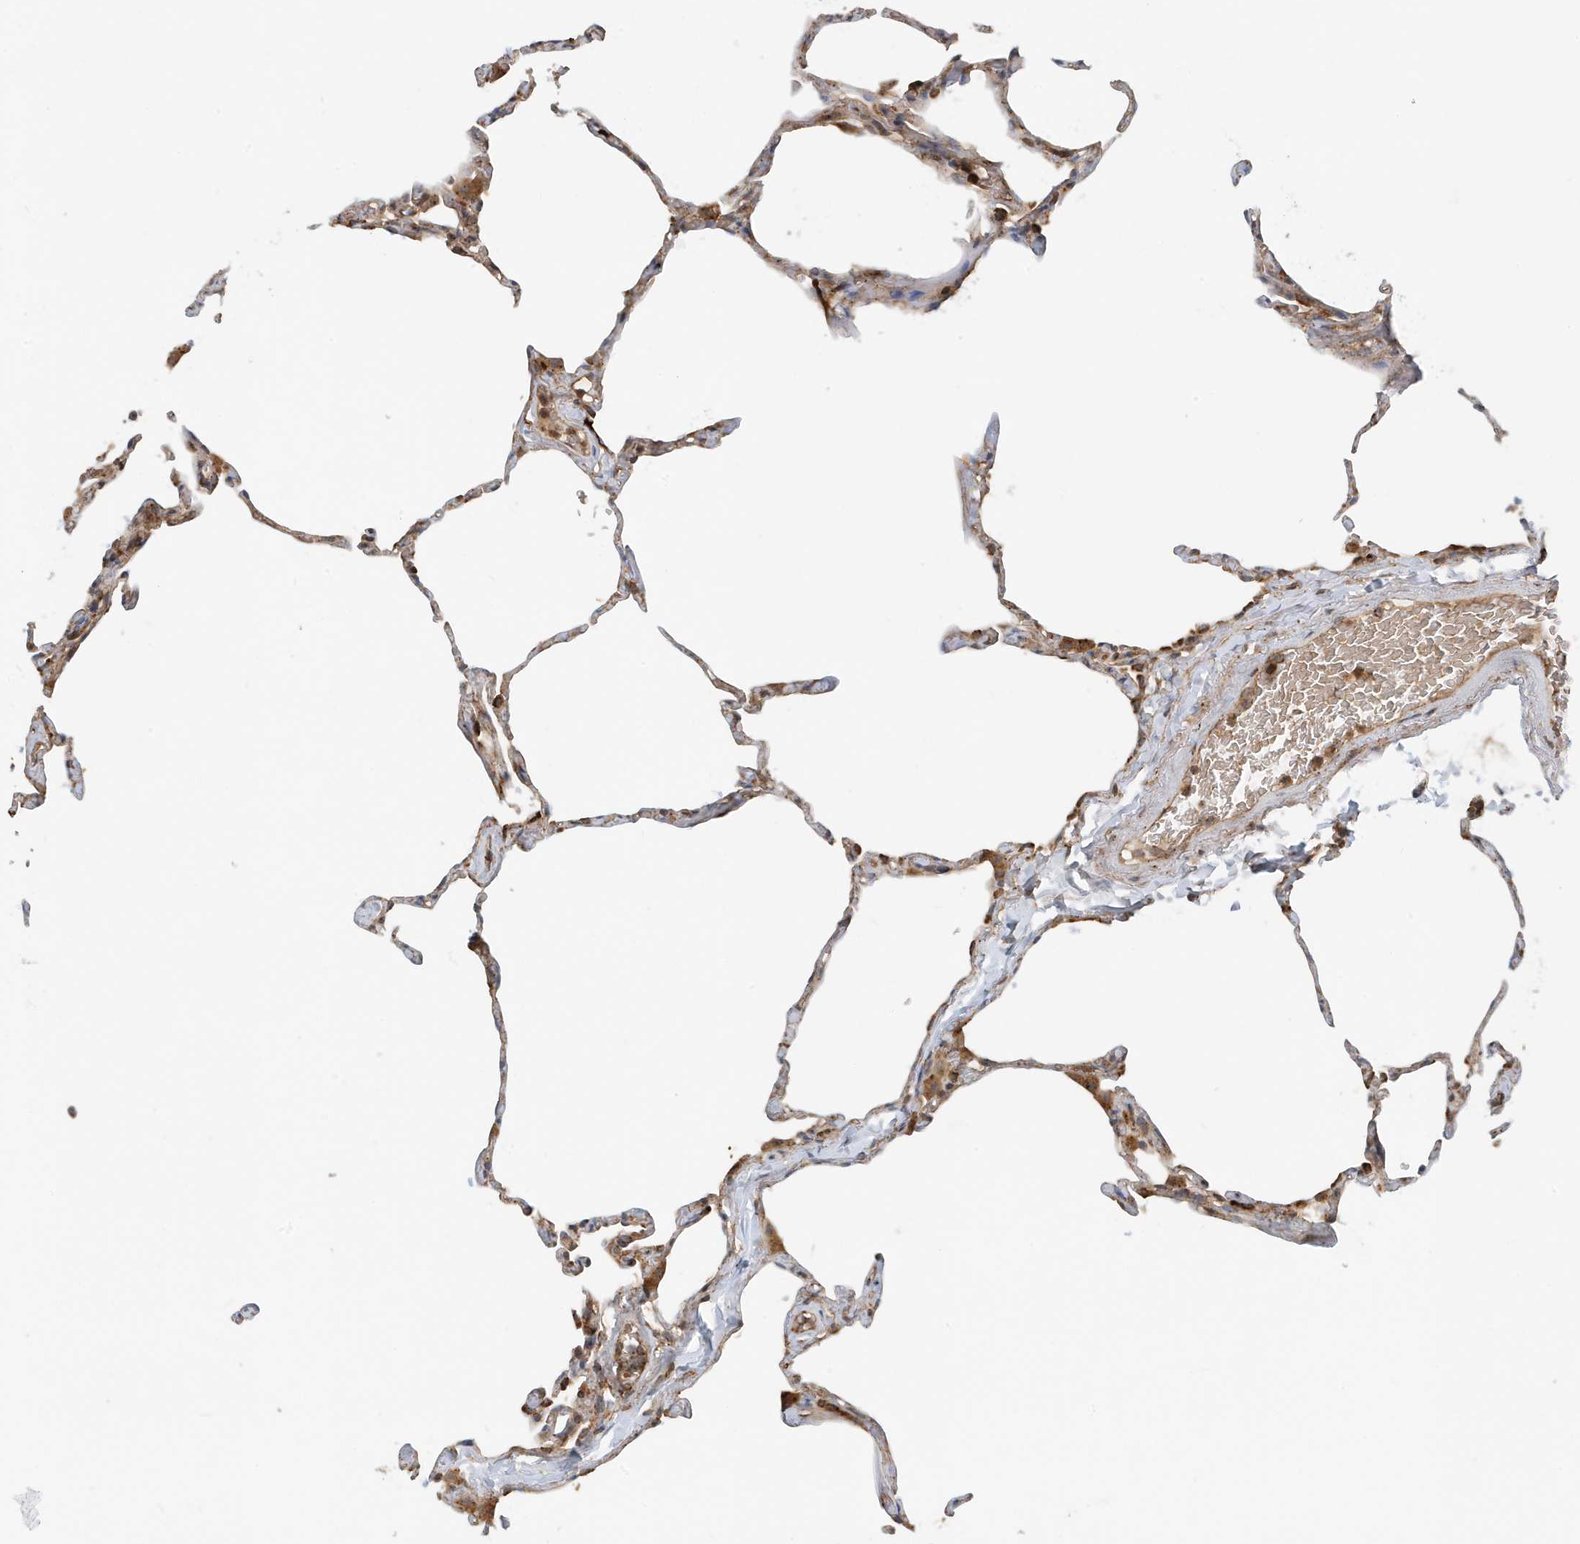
{"staining": {"intensity": "moderate", "quantity": "25%-75%", "location": "cytoplasmic/membranous"}, "tissue": "lung", "cell_type": "Alveolar cells", "image_type": "normal", "snomed": [{"axis": "morphology", "description": "Normal tissue, NOS"}, {"axis": "topography", "description": "Lung"}], "caption": "An immunohistochemistry (IHC) photomicrograph of unremarkable tissue is shown. Protein staining in brown shows moderate cytoplasmic/membranous positivity in lung within alveolar cells. (IHC, brightfield microscopy, high magnification).", "gene": "FYCO1", "patient": {"sex": "male", "age": 65}}